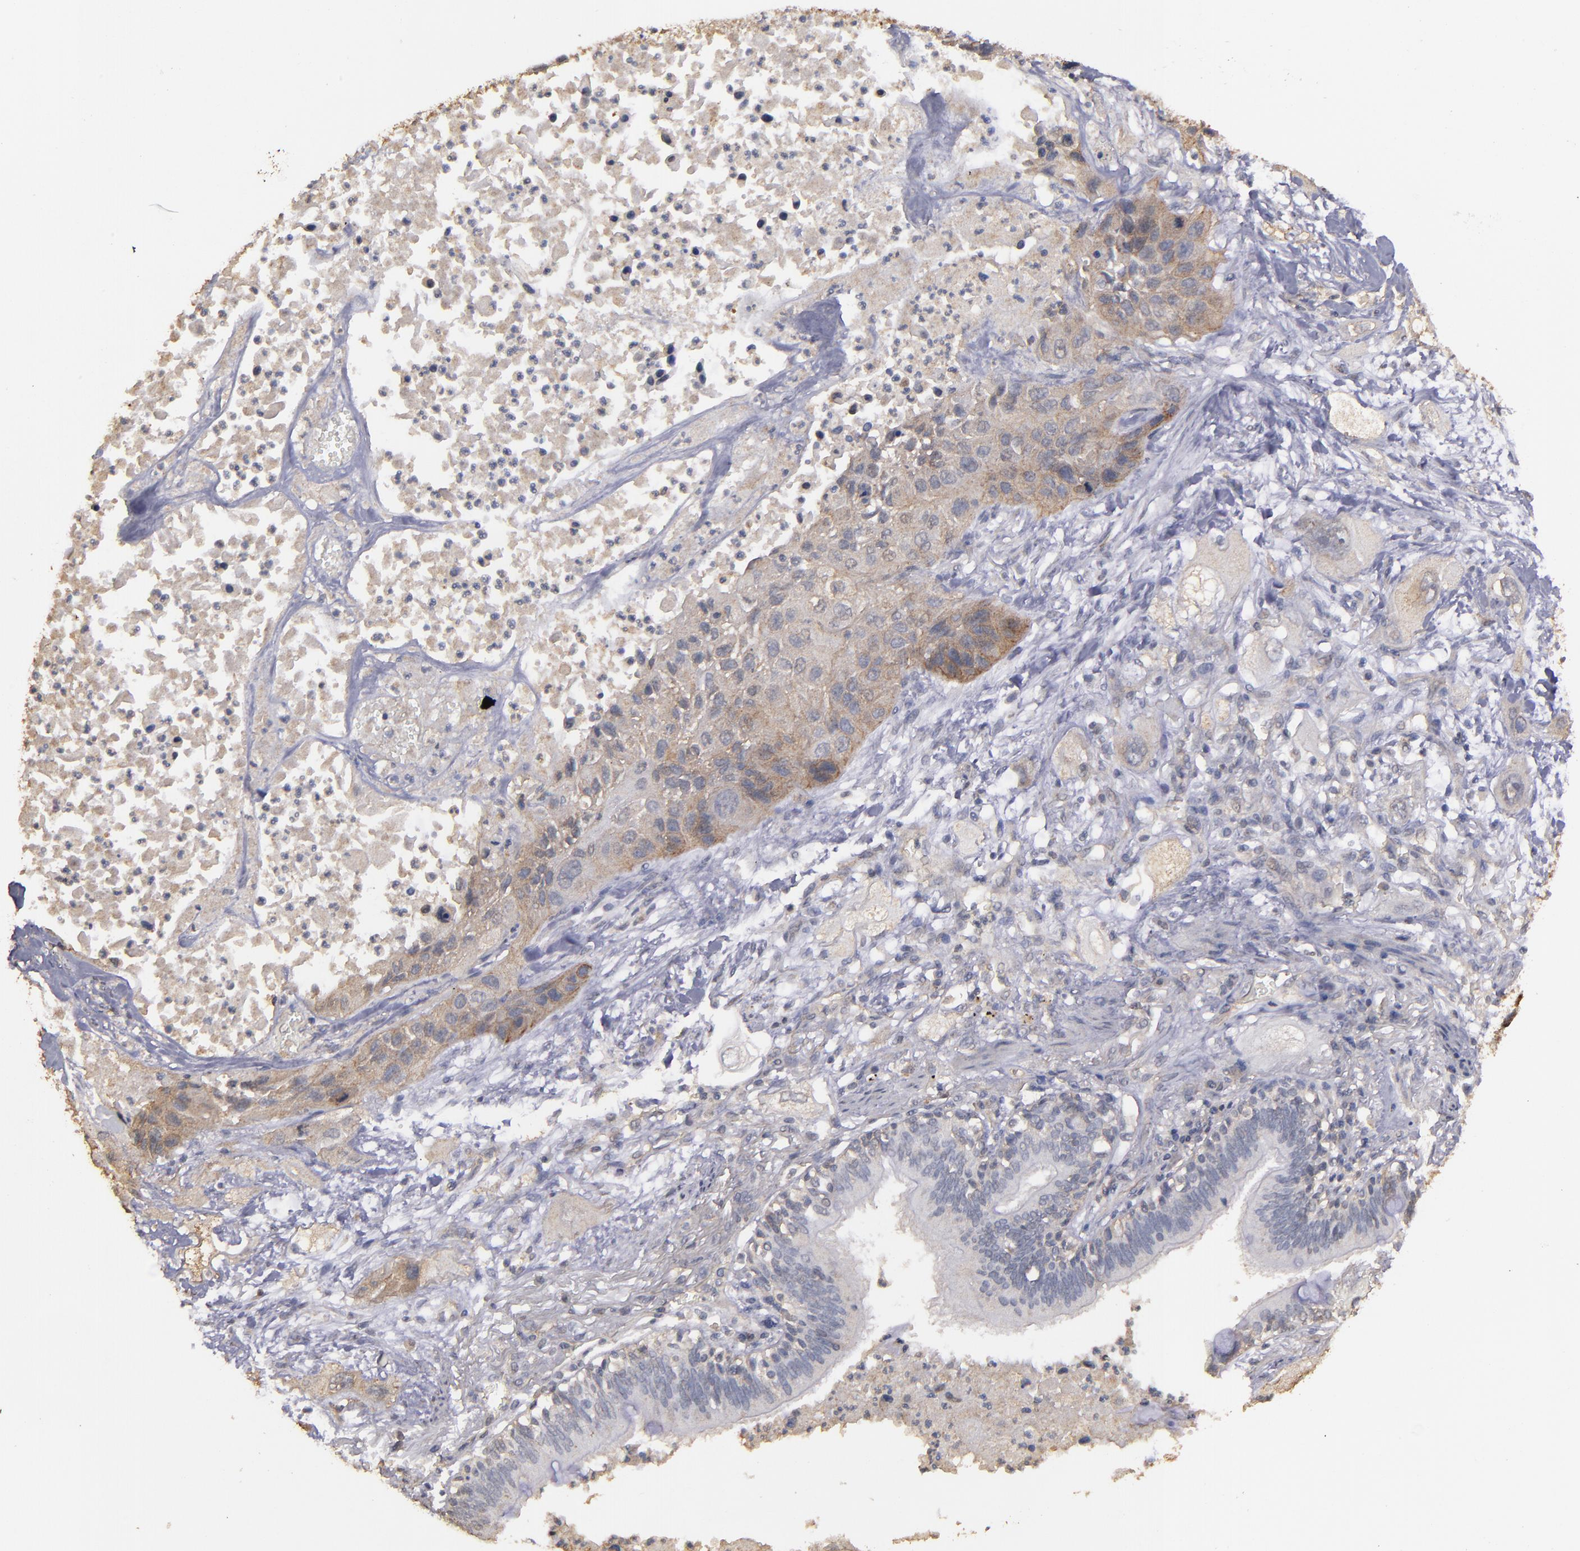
{"staining": {"intensity": "moderate", "quantity": "25%-75%", "location": "cytoplasmic/membranous"}, "tissue": "lung cancer", "cell_type": "Tumor cells", "image_type": "cancer", "snomed": [{"axis": "morphology", "description": "Squamous cell carcinoma, NOS"}, {"axis": "topography", "description": "Lung"}], "caption": "Tumor cells reveal moderate cytoplasmic/membranous expression in about 25%-75% of cells in lung cancer (squamous cell carcinoma).", "gene": "FAT1", "patient": {"sex": "female", "age": 76}}